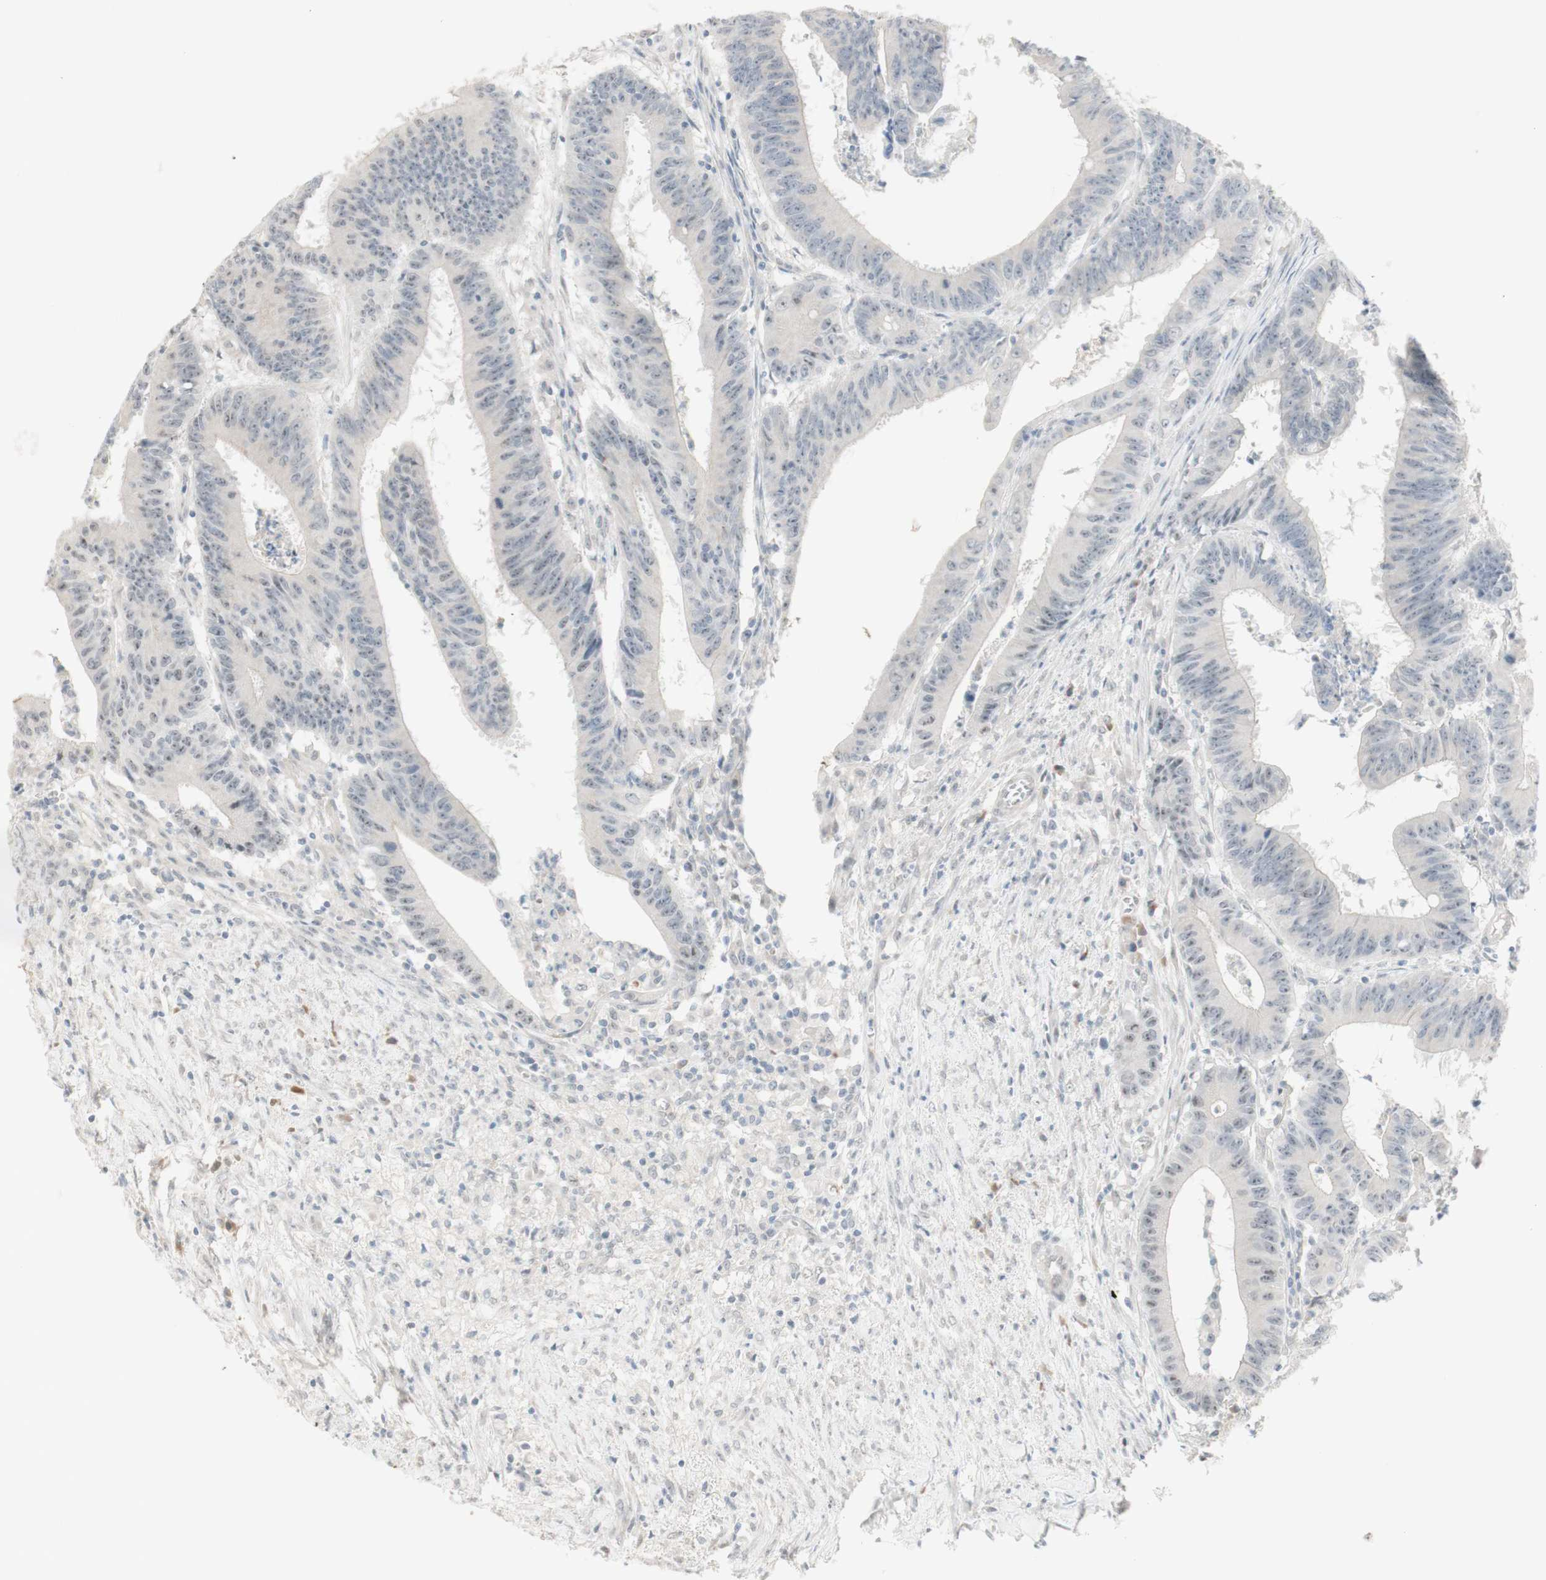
{"staining": {"intensity": "negative", "quantity": "none", "location": "none"}, "tissue": "colorectal cancer", "cell_type": "Tumor cells", "image_type": "cancer", "snomed": [{"axis": "morphology", "description": "Adenocarcinoma, NOS"}, {"axis": "topography", "description": "Colon"}], "caption": "Tumor cells are negative for brown protein staining in colorectal adenocarcinoma. (Immunohistochemistry (ihc), brightfield microscopy, high magnification).", "gene": "PLCD4", "patient": {"sex": "male", "age": 45}}